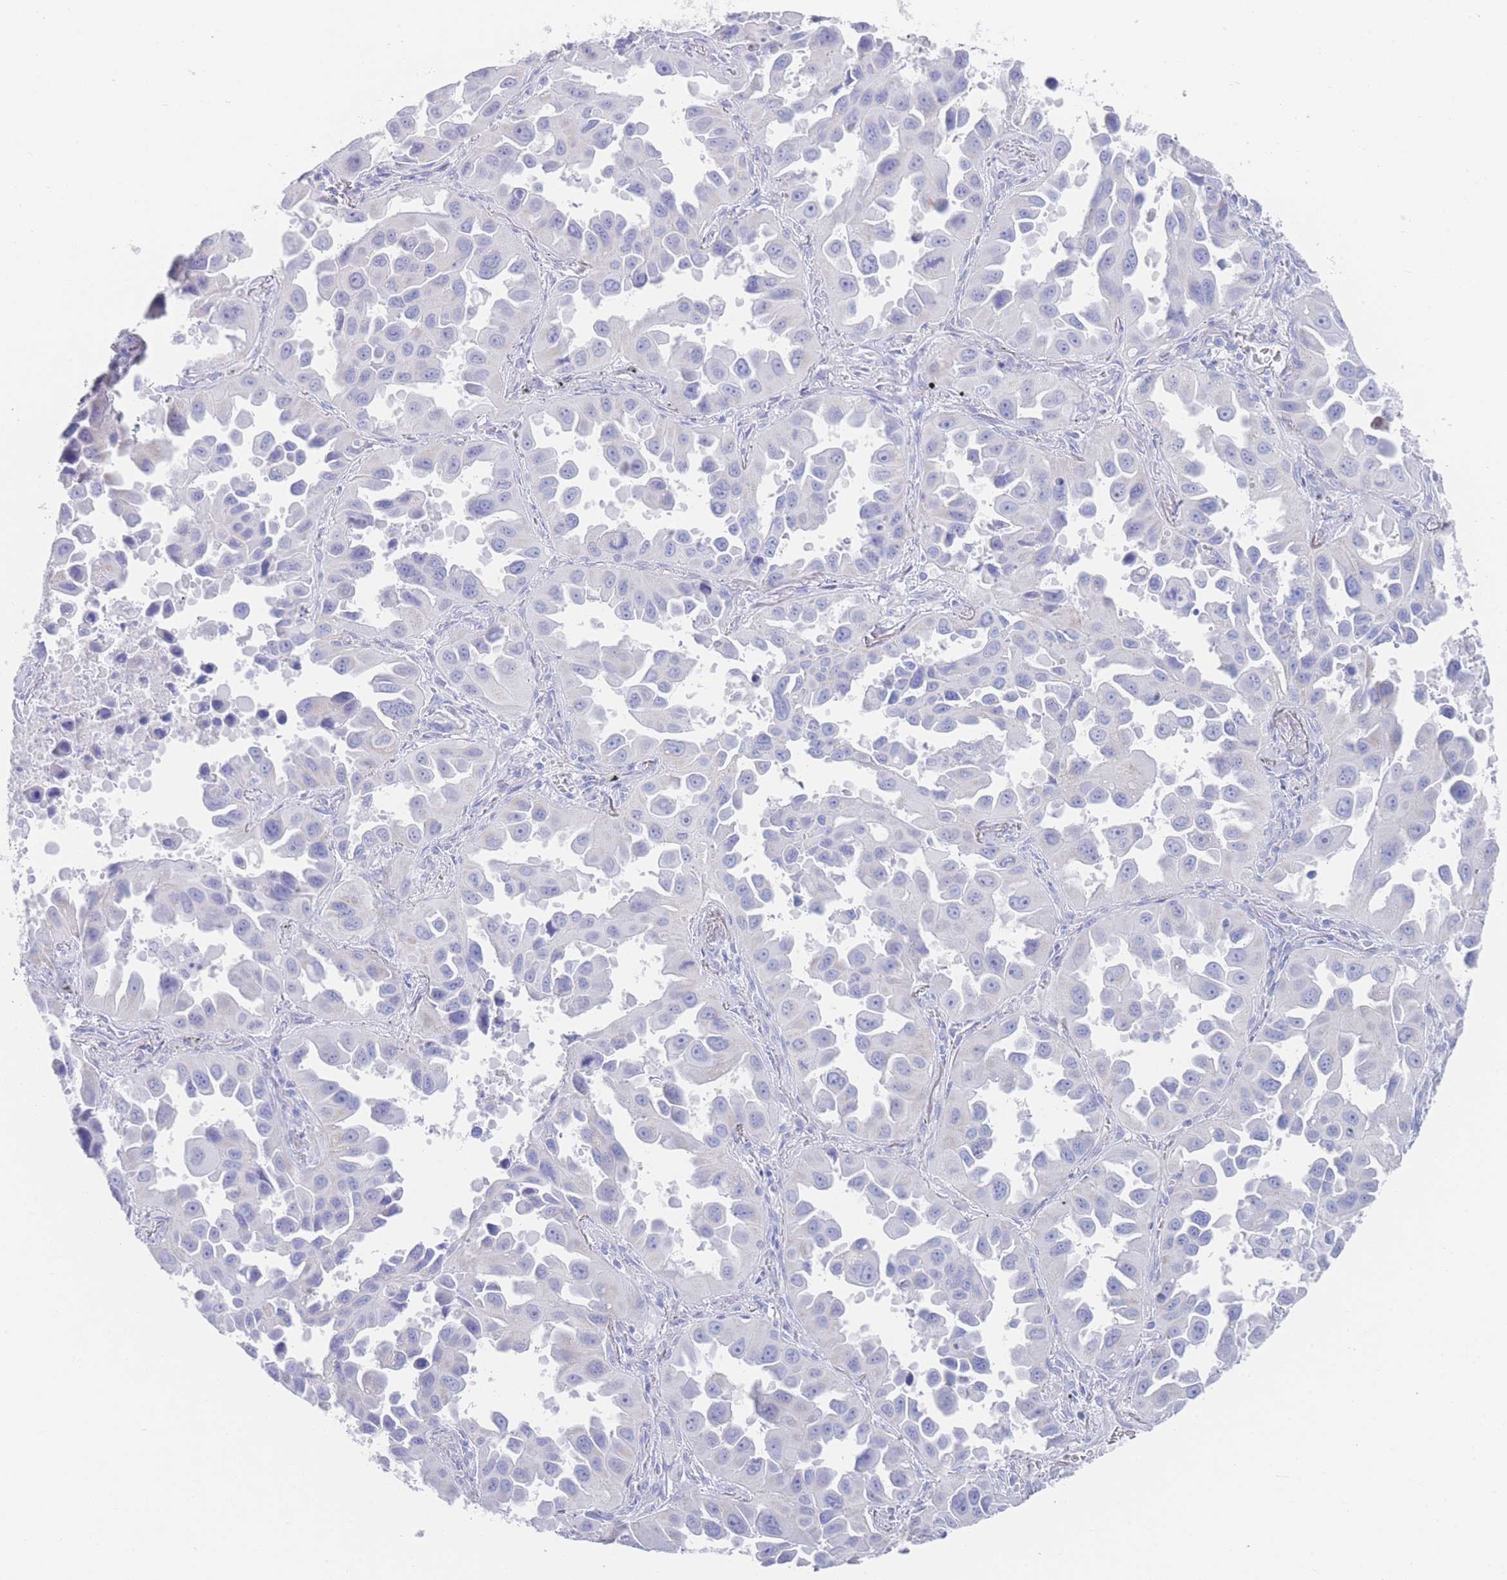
{"staining": {"intensity": "negative", "quantity": "none", "location": "none"}, "tissue": "lung cancer", "cell_type": "Tumor cells", "image_type": "cancer", "snomed": [{"axis": "morphology", "description": "Adenocarcinoma, NOS"}, {"axis": "topography", "description": "Lung"}], "caption": "A micrograph of lung cancer stained for a protein exhibits no brown staining in tumor cells. Nuclei are stained in blue.", "gene": "LRRC37A", "patient": {"sex": "male", "age": 66}}